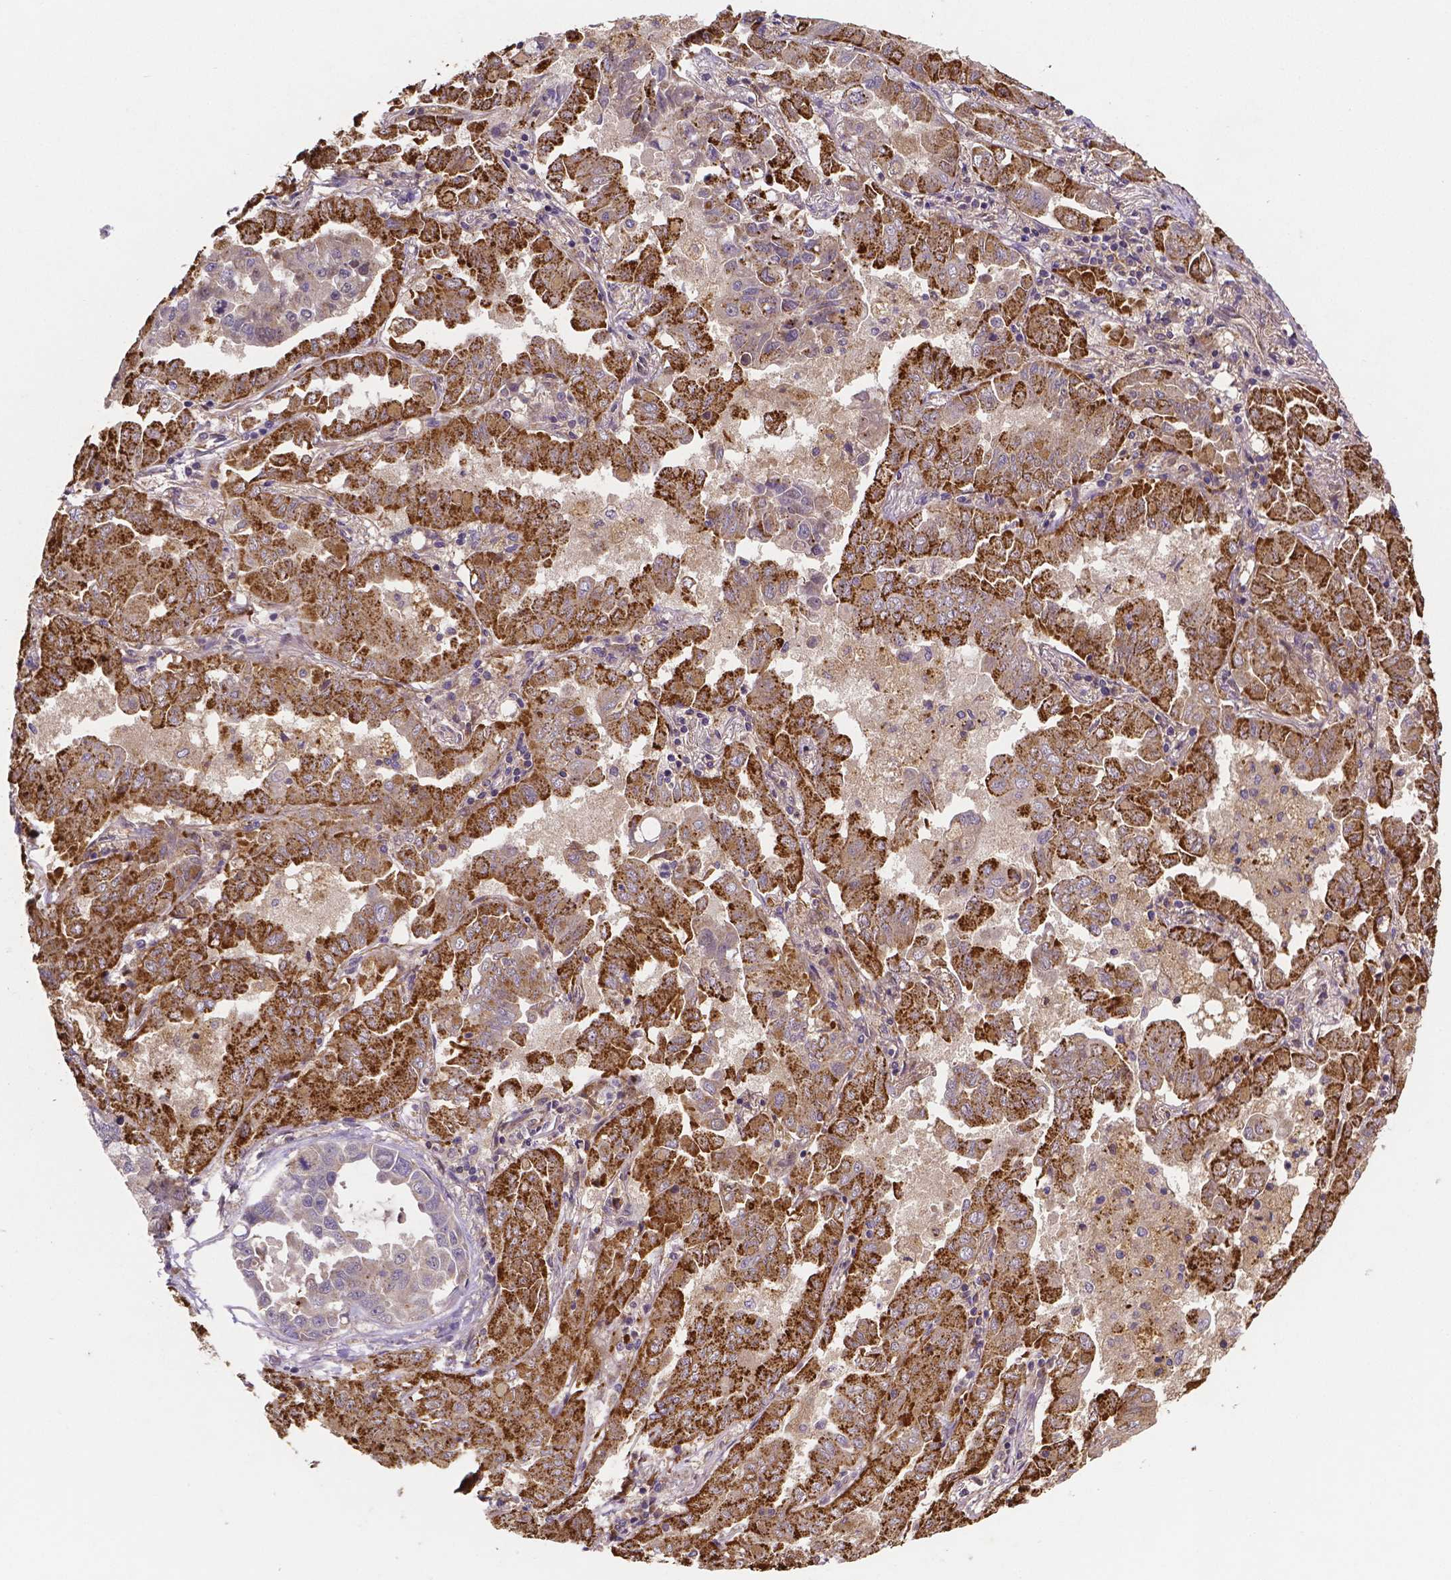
{"staining": {"intensity": "strong", "quantity": ">75%", "location": "cytoplasmic/membranous"}, "tissue": "lung cancer", "cell_type": "Tumor cells", "image_type": "cancer", "snomed": [{"axis": "morphology", "description": "Adenocarcinoma, NOS"}, {"axis": "topography", "description": "Lung"}], "caption": "Immunohistochemistry (IHC) staining of lung cancer, which reveals high levels of strong cytoplasmic/membranous expression in about >75% of tumor cells indicating strong cytoplasmic/membranous protein positivity. The staining was performed using DAB (brown) for protein detection and nuclei were counterstained in hematoxylin (blue).", "gene": "RNF123", "patient": {"sex": "male", "age": 64}}